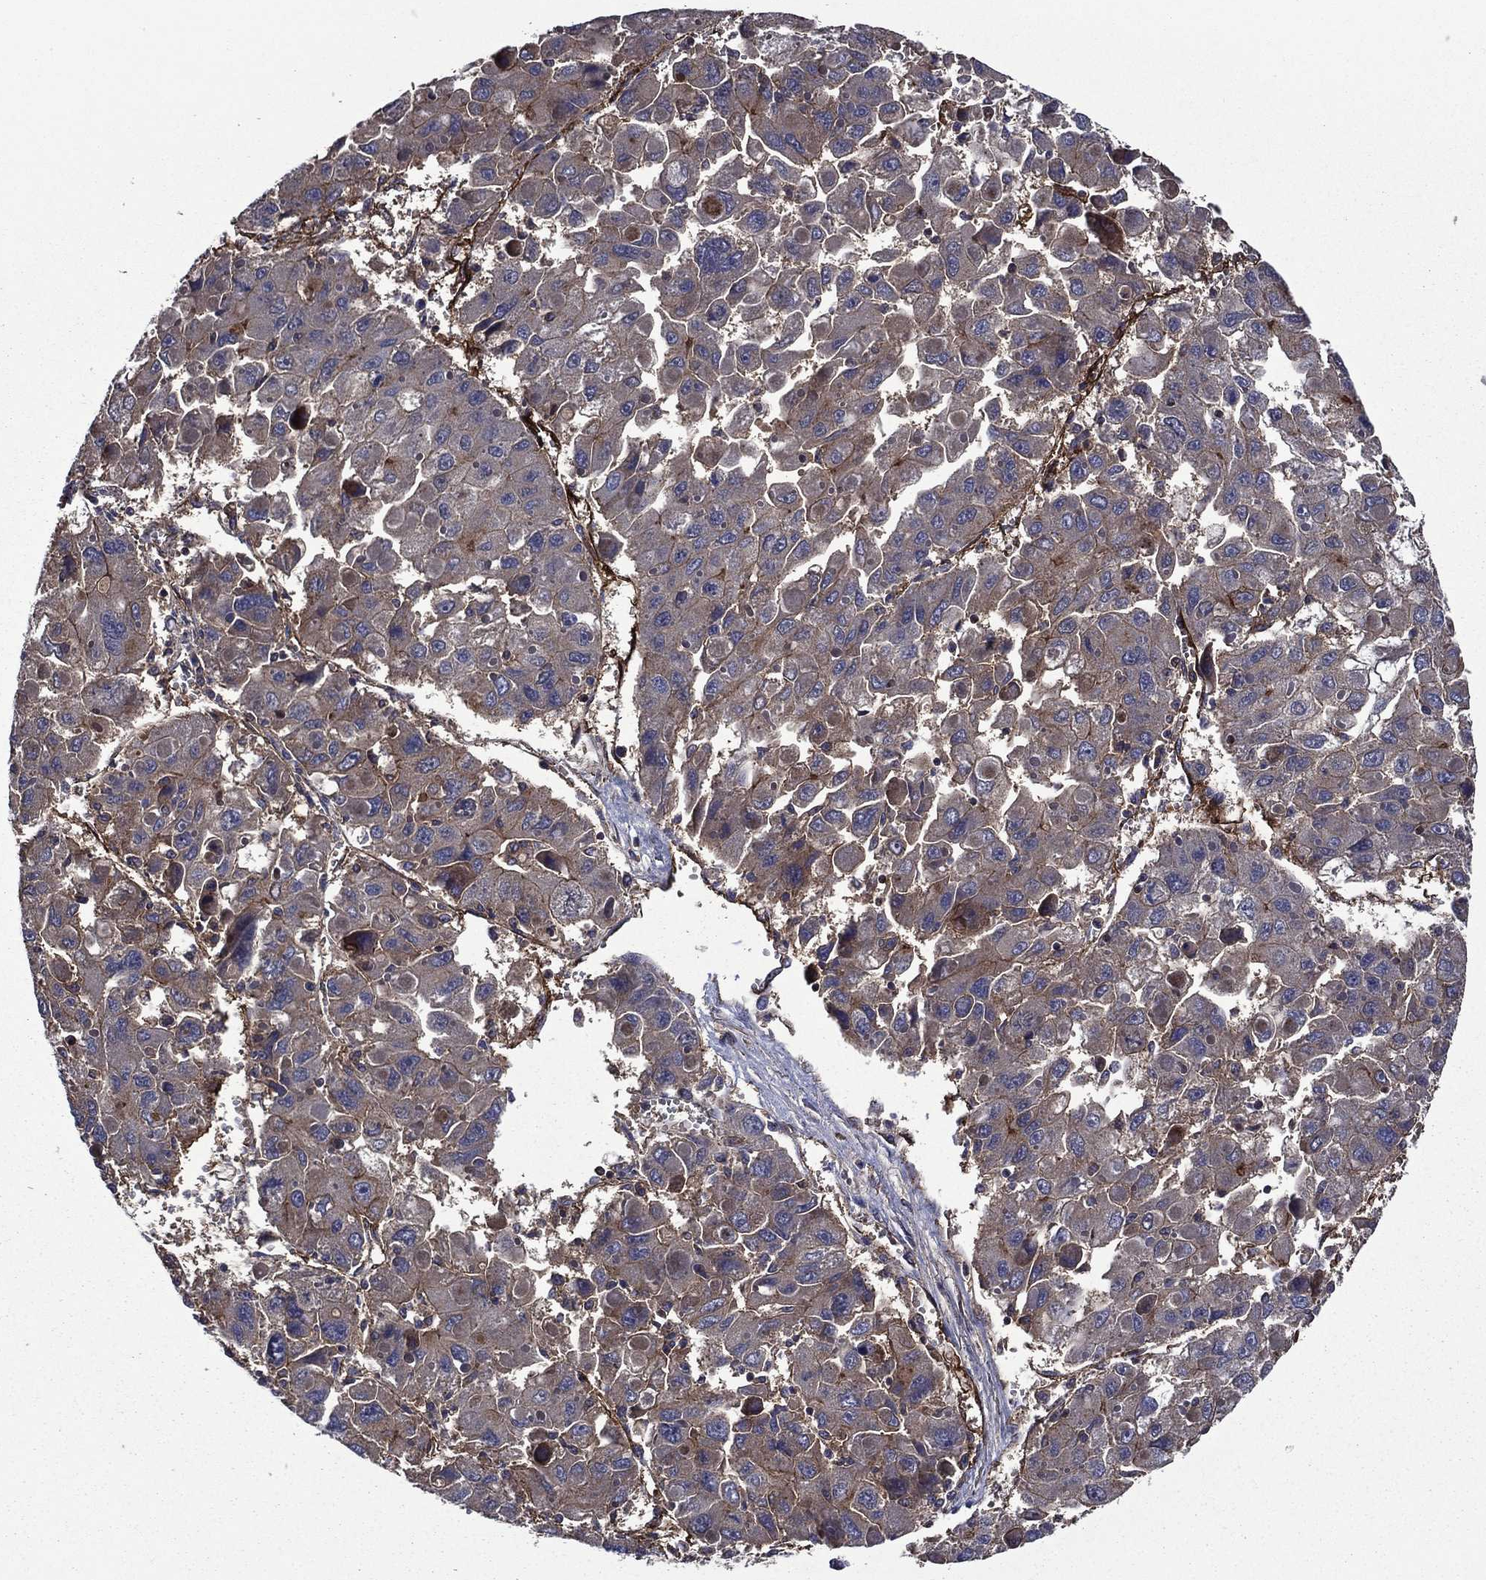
{"staining": {"intensity": "weak", "quantity": "25%-75%", "location": "cytoplasmic/membranous"}, "tissue": "liver cancer", "cell_type": "Tumor cells", "image_type": "cancer", "snomed": [{"axis": "morphology", "description": "Carcinoma, Hepatocellular, NOS"}, {"axis": "topography", "description": "Liver"}], "caption": "High-power microscopy captured an immunohistochemistry photomicrograph of liver cancer (hepatocellular carcinoma), revealing weak cytoplasmic/membranous positivity in approximately 25%-75% of tumor cells.", "gene": "PLPP3", "patient": {"sex": "female", "age": 41}}